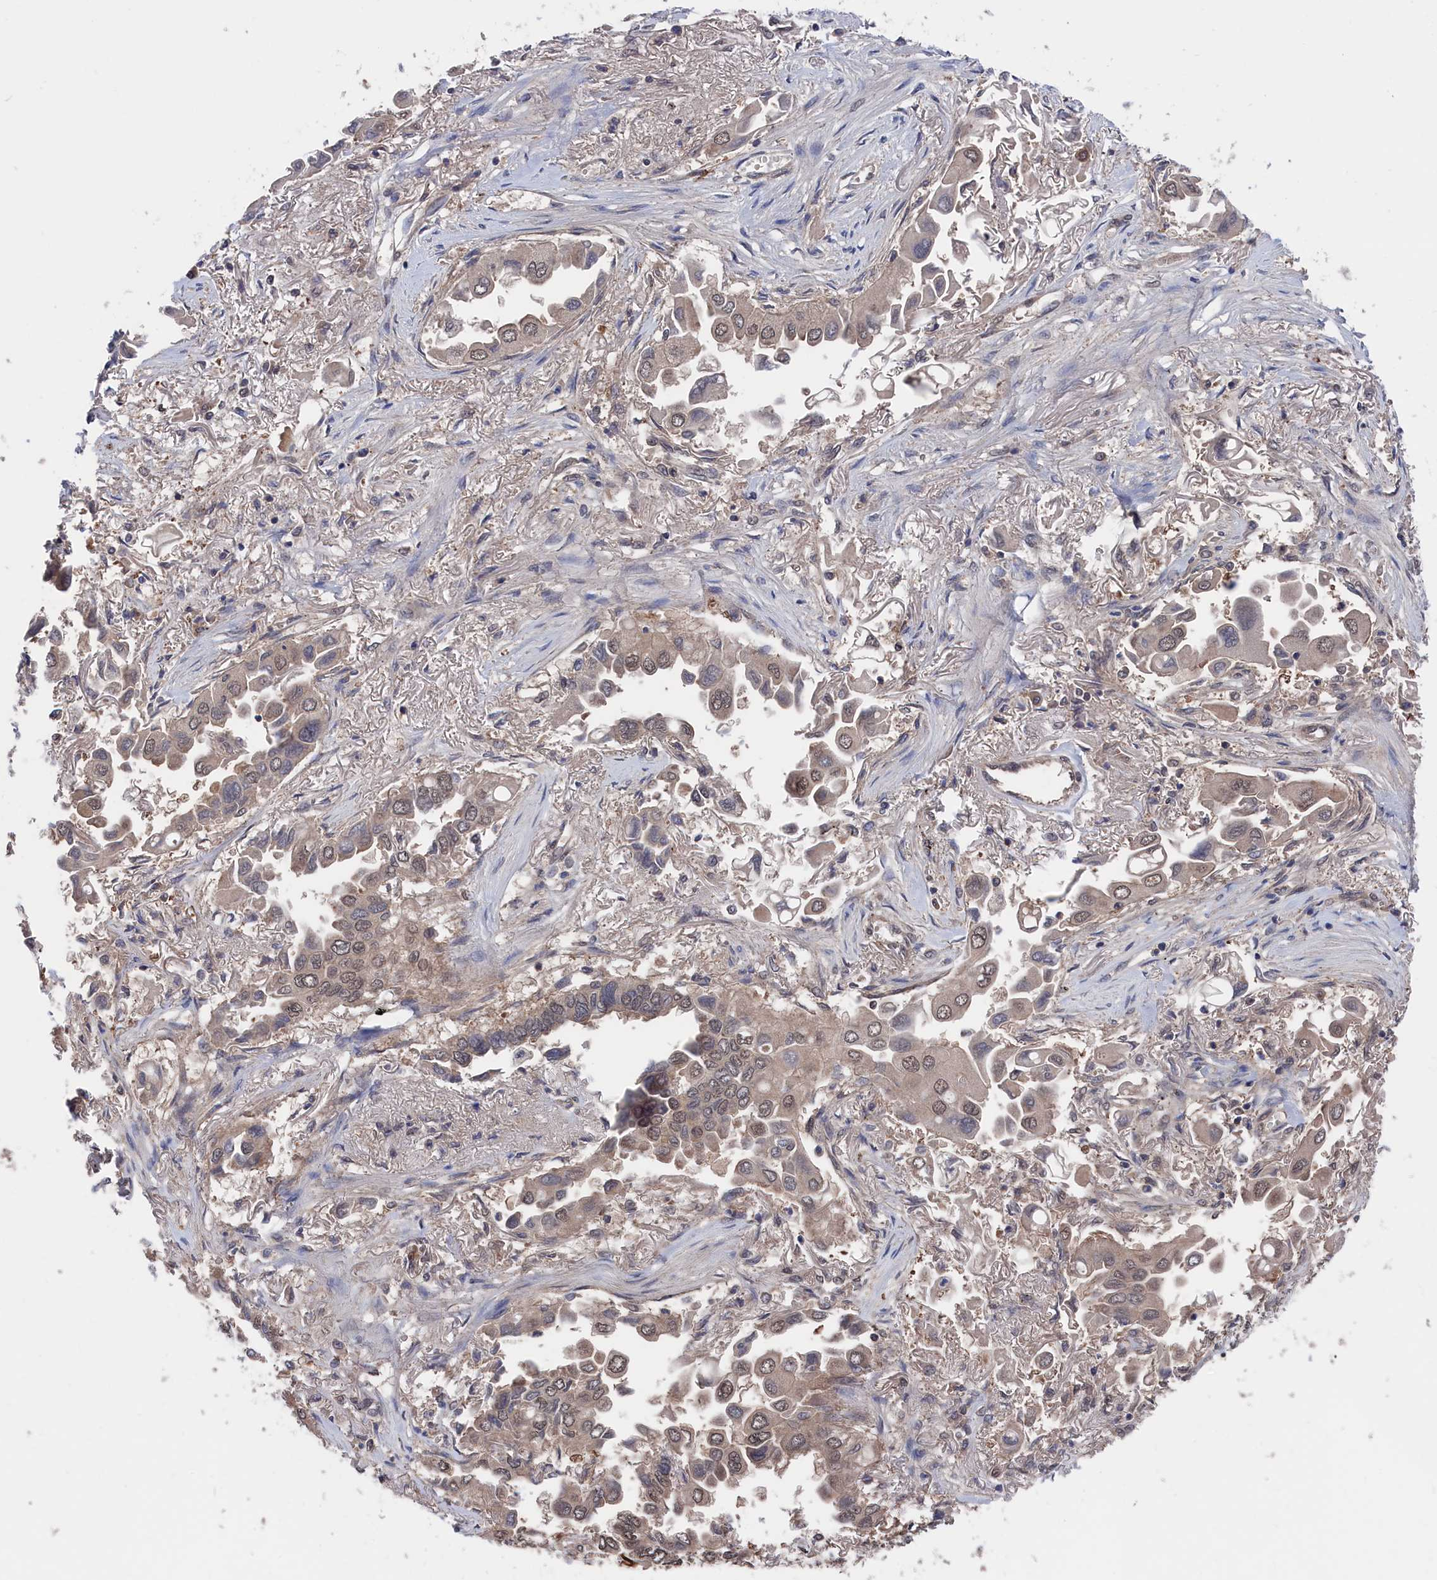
{"staining": {"intensity": "moderate", "quantity": "25%-75%", "location": "cytoplasmic/membranous,nuclear"}, "tissue": "lung cancer", "cell_type": "Tumor cells", "image_type": "cancer", "snomed": [{"axis": "morphology", "description": "Adenocarcinoma, NOS"}, {"axis": "topography", "description": "Lung"}], "caption": "Protein expression by immunohistochemistry (IHC) displays moderate cytoplasmic/membranous and nuclear expression in approximately 25%-75% of tumor cells in adenocarcinoma (lung).", "gene": "NUTF2", "patient": {"sex": "female", "age": 76}}